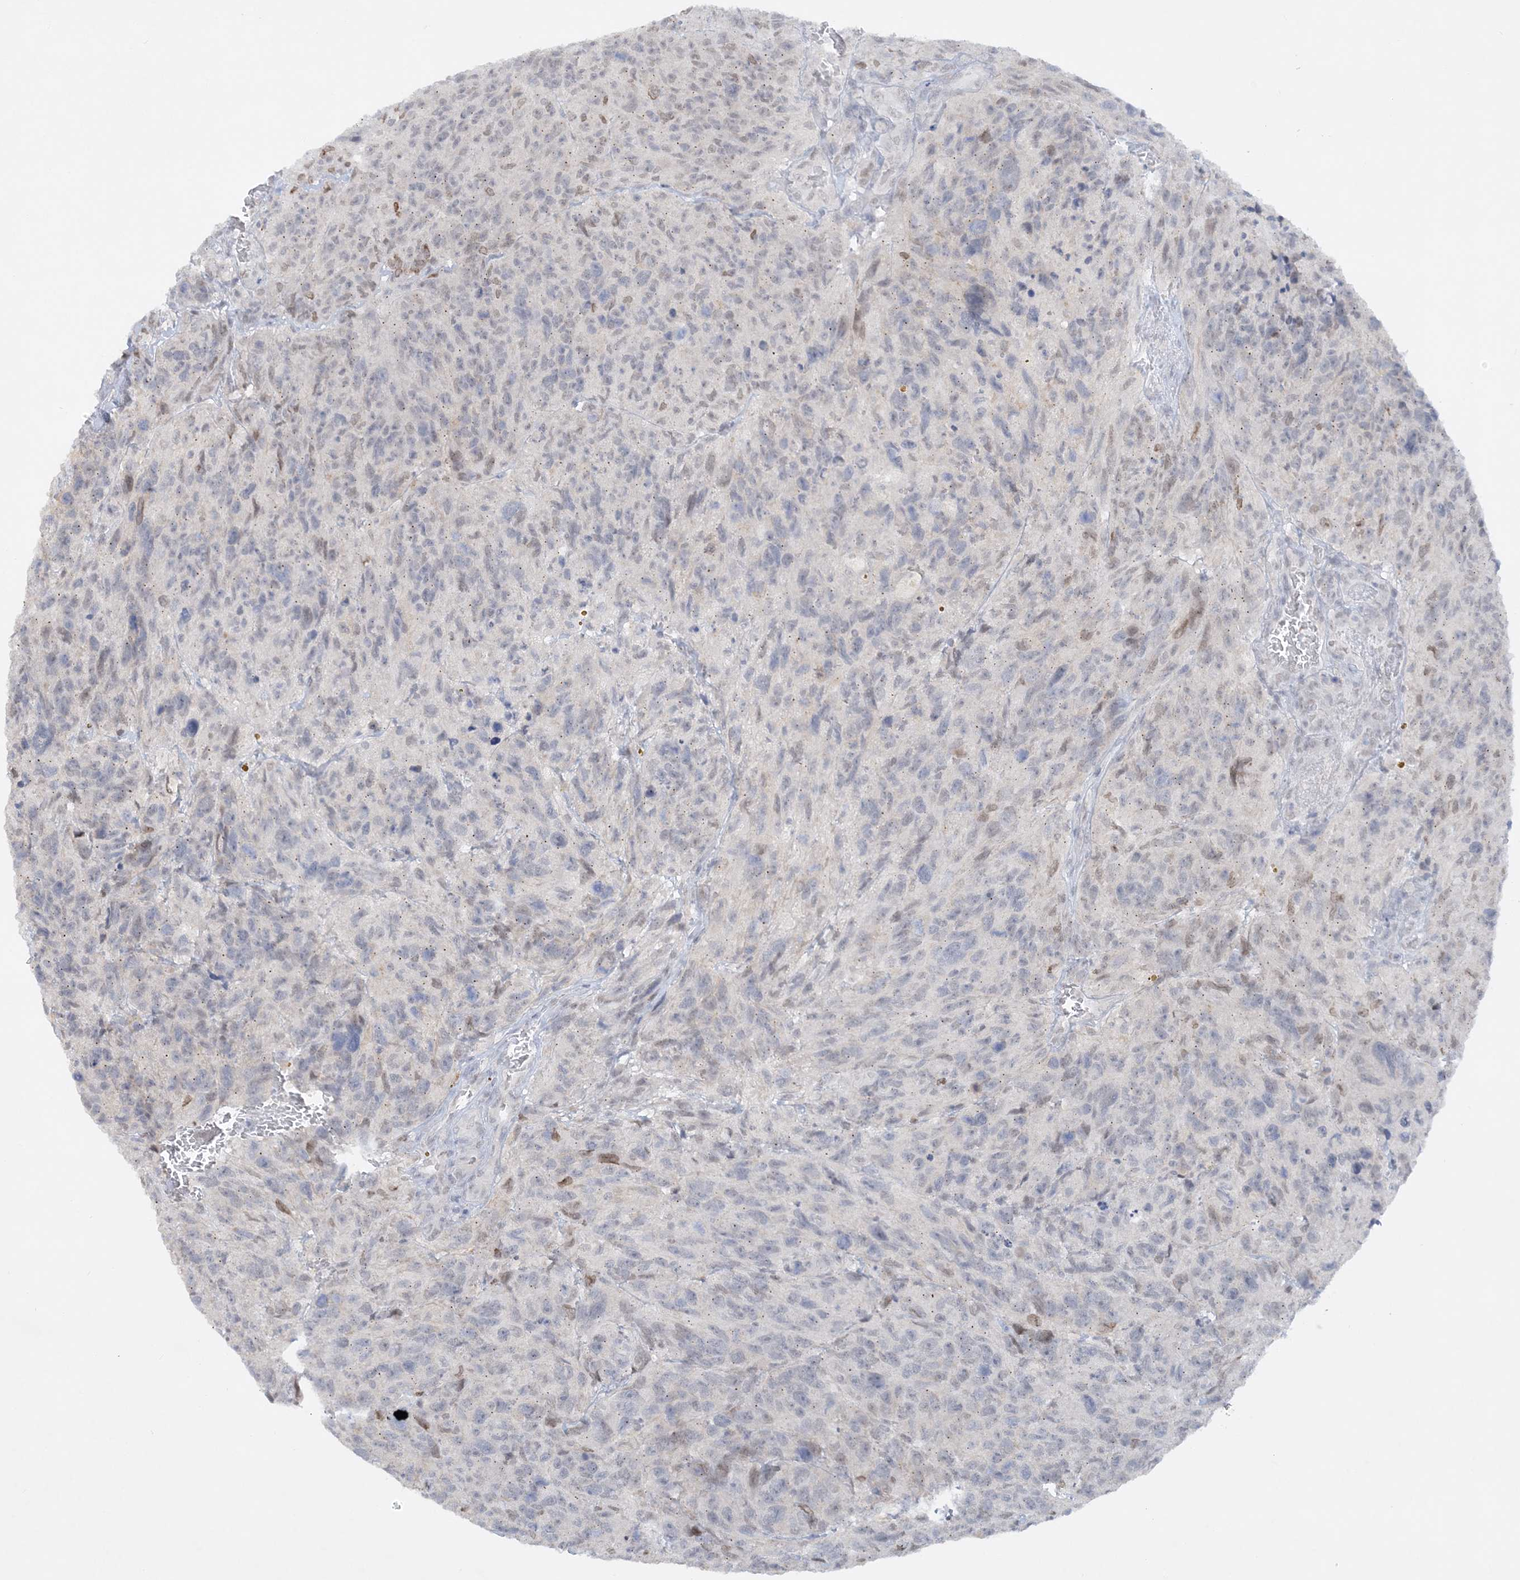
{"staining": {"intensity": "weak", "quantity": "<25%", "location": "nuclear"}, "tissue": "glioma", "cell_type": "Tumor cells", "image_type": "cancer", "snomed": [{"axis": "morphology", "description": "Glioma, malignant, High grade"}, {"axis": "topography", "description": "Brain"}], "caption": "This is a photomicrograph of immunohistochemistry (IHC) staining of glioma, which shows no staining in tumor cells.", "gene": "KMT2D", "patient": {"sex": "male", "age": 69}}